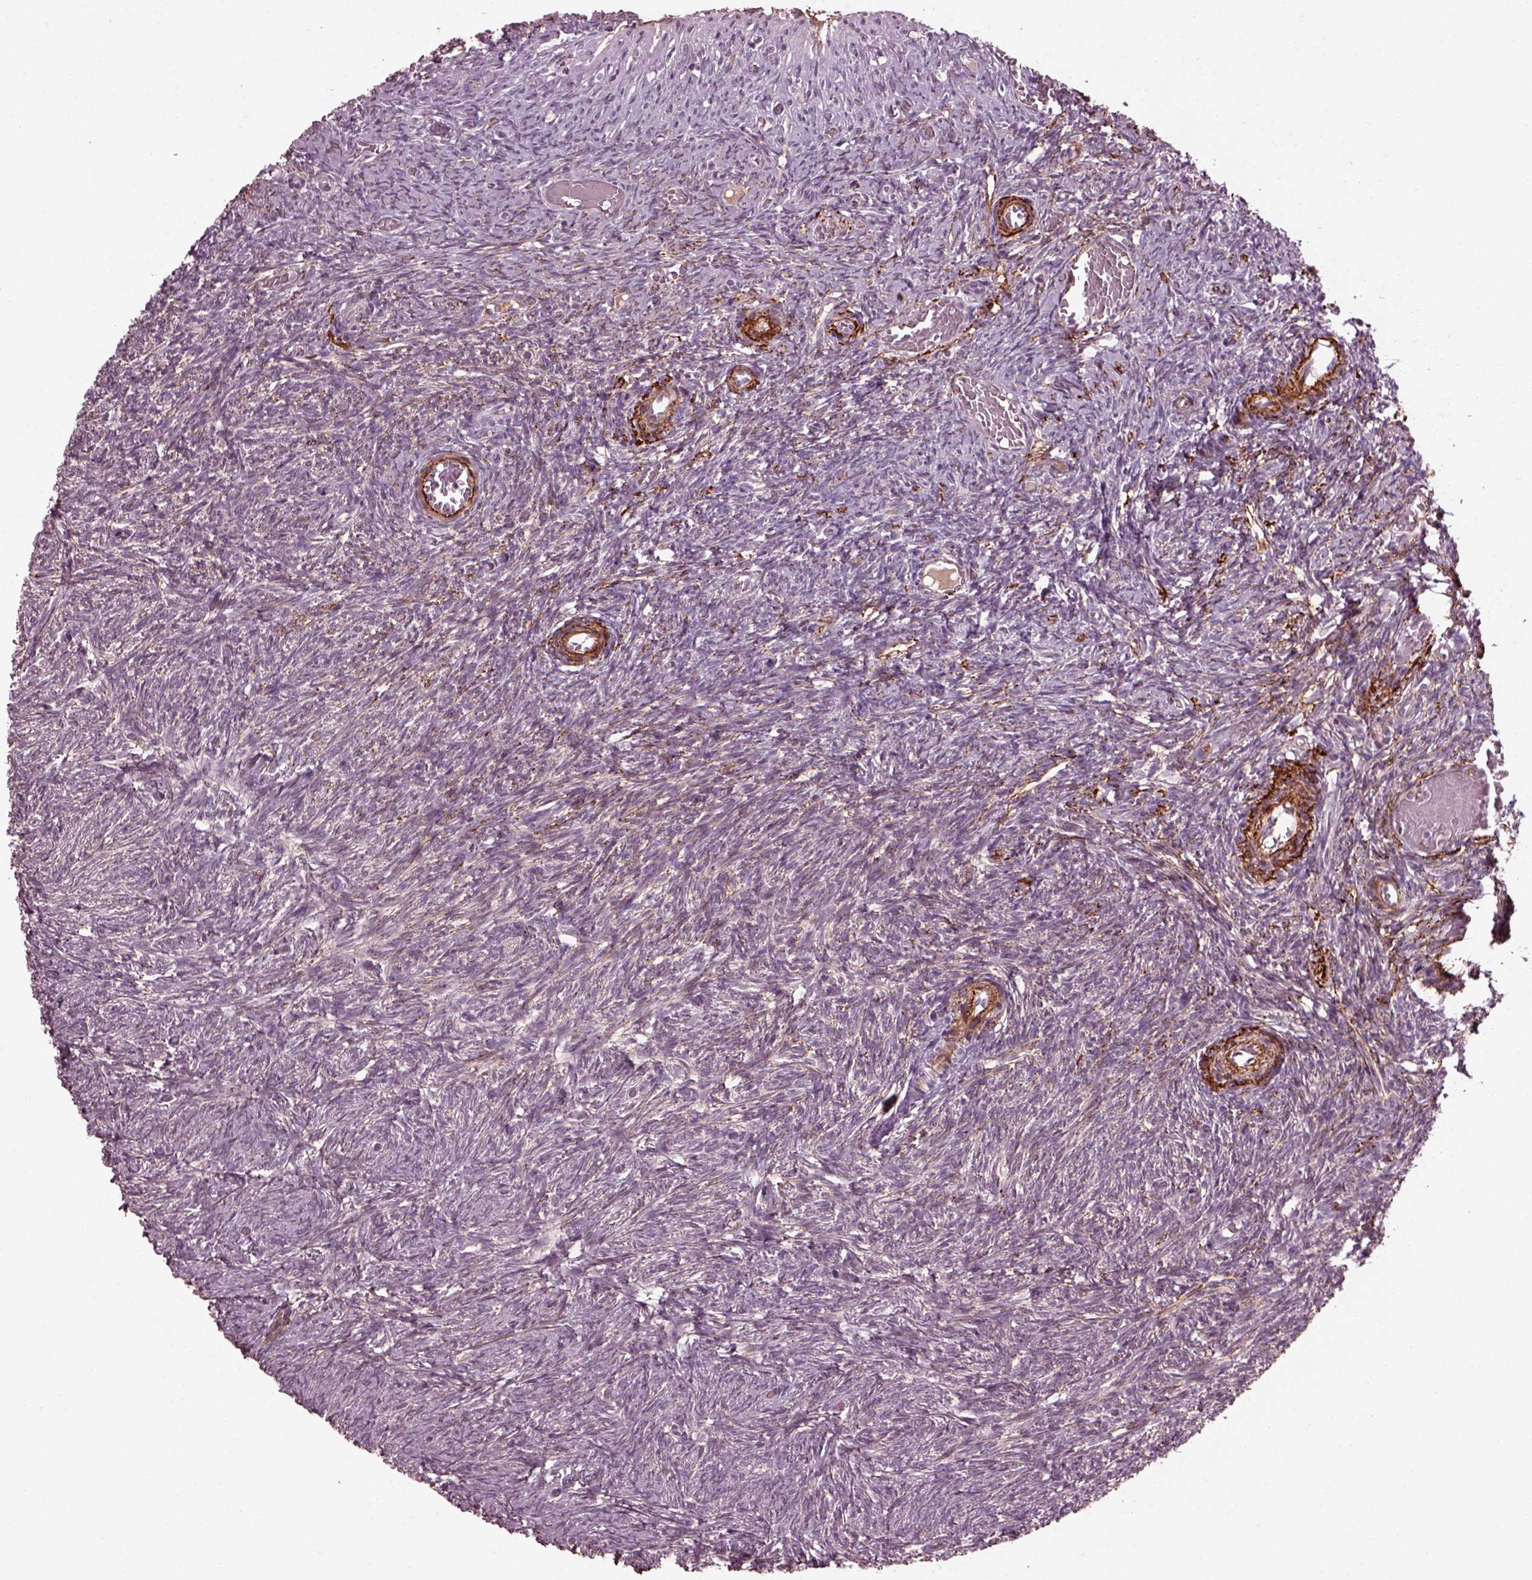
{"staining": {"intensity": "negative", "quantity": "none", "location": "none"}, "tissue": "ovary", "cell_type": "Follicle cells", "image_type": "normal", "snomed": [{"axis": "morphology", "description": "Normal tissue, NOS"}, {"axis": "topography", "description": "Ovary"}], "caption": "Follicle cells are negative for protein expression in benign human ovary.", "gene": "EFEMP1", "patient": {"sex": "female", "age": 39}}